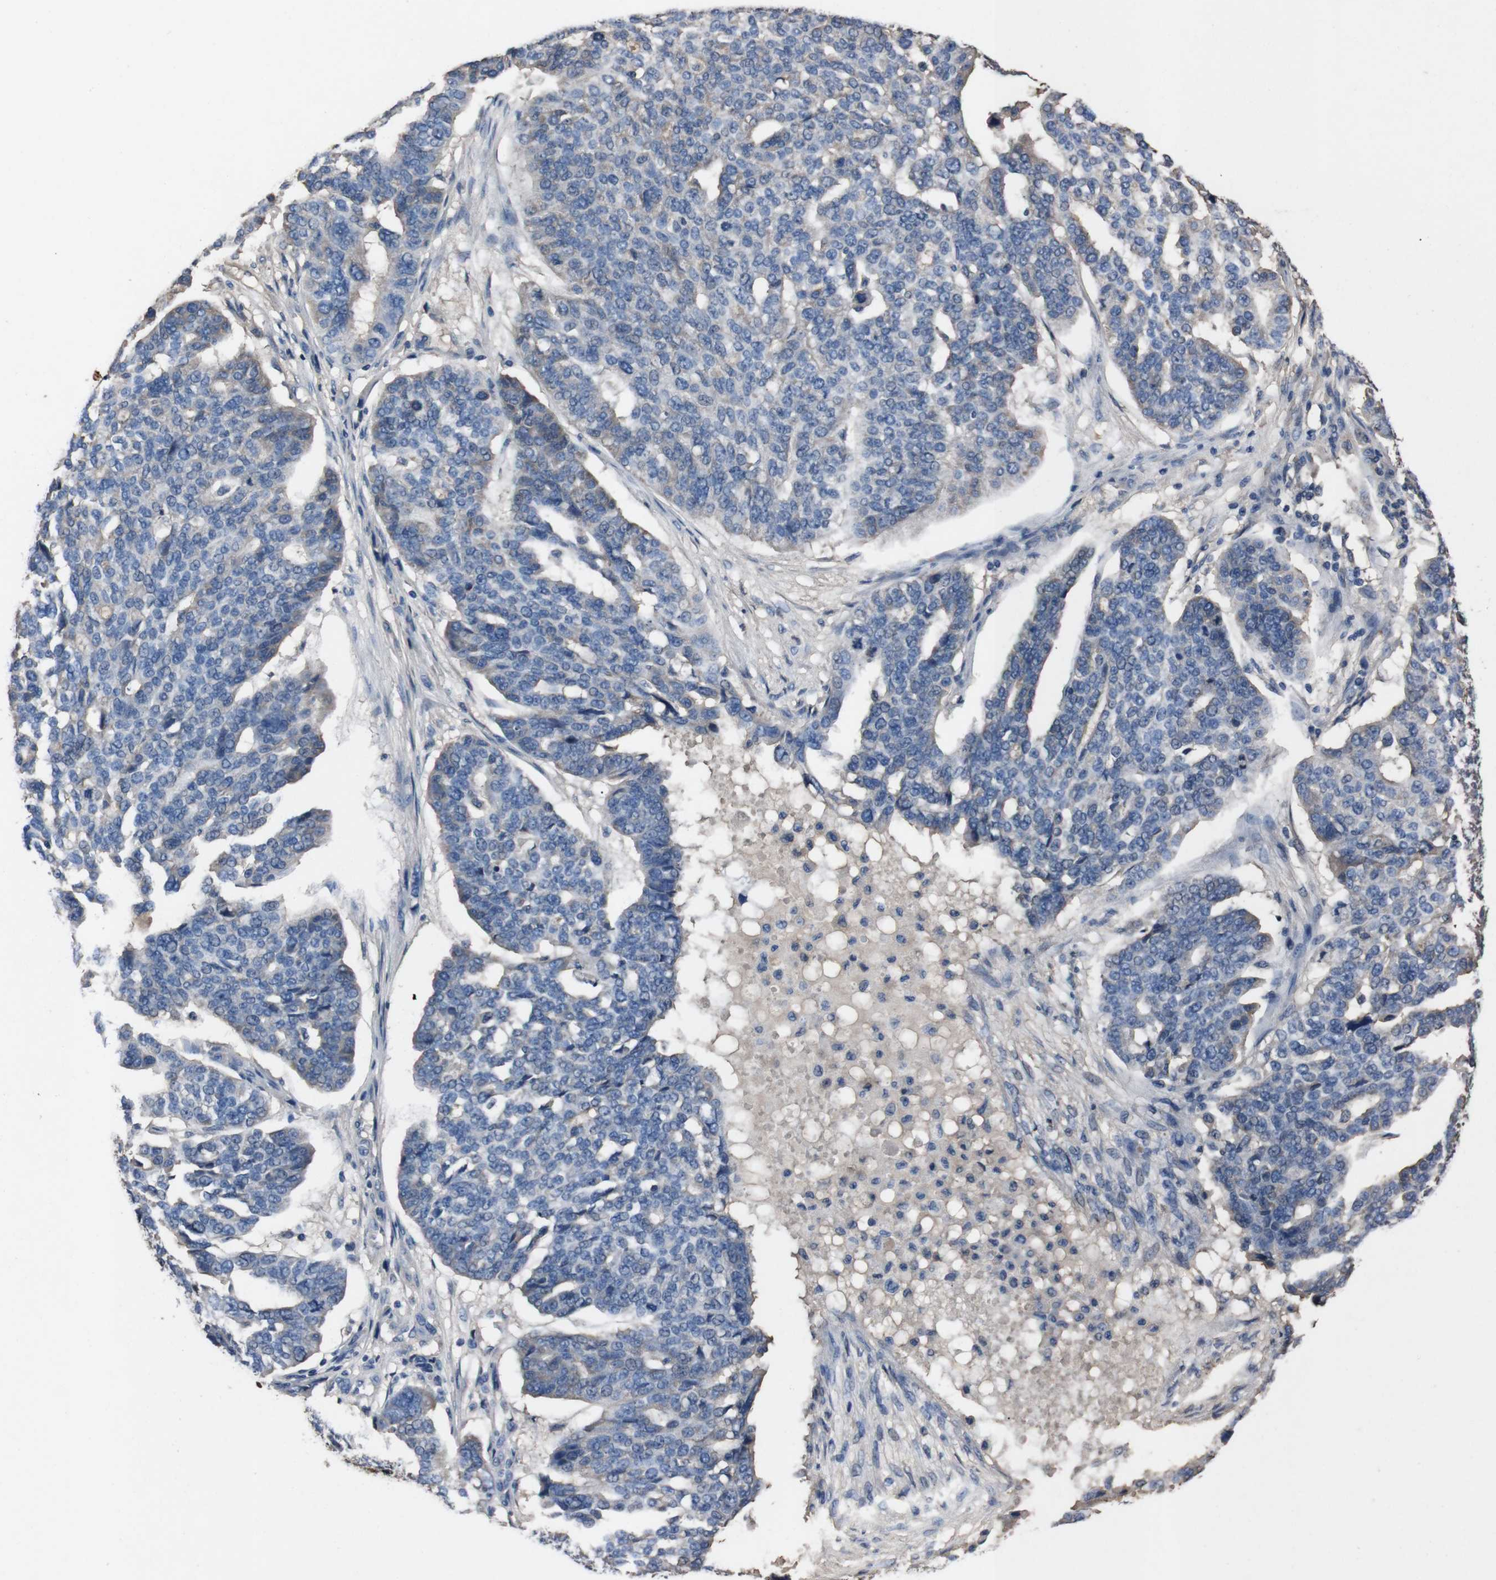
{"staining": {"intensity": "weak", "quantity": "<25%", "location": "cytoplasmic/membranous"}, "tissue": "ovarian cancer", "cell_type": "Tumor cells", "image_type": "cancer", "snomed": [{"axis": "morphology", "description": "Cystadenocarcinoma, serous, NOS"}, {"axis": "topography", "description": "Ovary"}], "caption": "An image of ovarian serous cystadenocarcinoma stained for a protein shows no brown staining in tumor cells.", "gene": "LEP", "patient": {"sex": "female", "age": 59}}